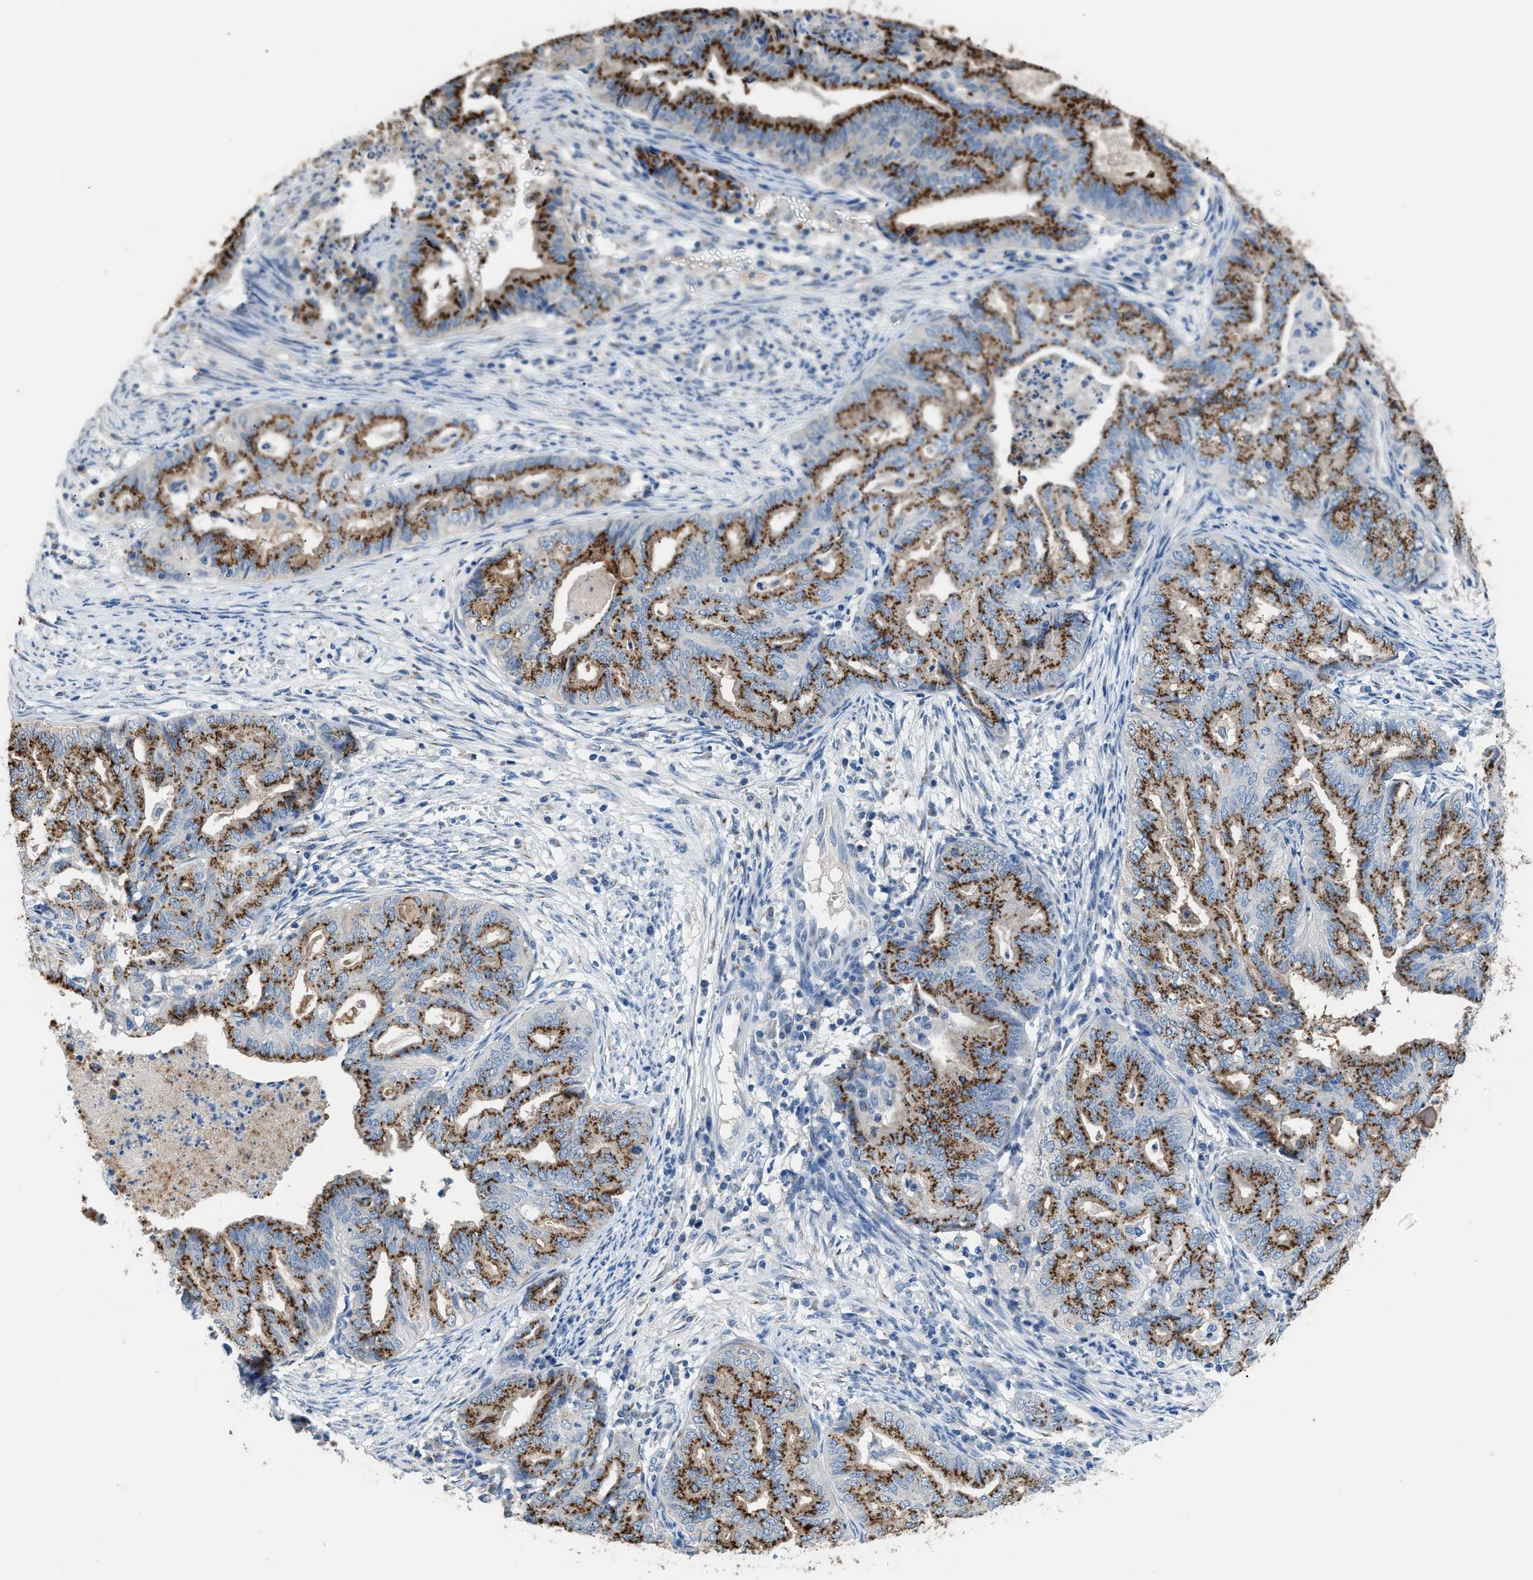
{"staining": {"intensity": "strong", "quantity": ">75%", "location": "cytoplasmic/membranous"}, "tissue": "endometrial cancer", "cell_type": "Tumor cells", "image_type": "cancer", "snomed": [{"axis": "morphology", "description": "Adenocarcinoma, NOS"}, {"axis": "topography", "description": "Endometrium"}], "caption": "Protein expression analysis of human endometrial adenocarcinoma reveals strong cytoplasmic/membranous expression in approximately >75% of tumor cells.", "gene": "GOLM1", "patient": {"sex": "female", "age": 79}}